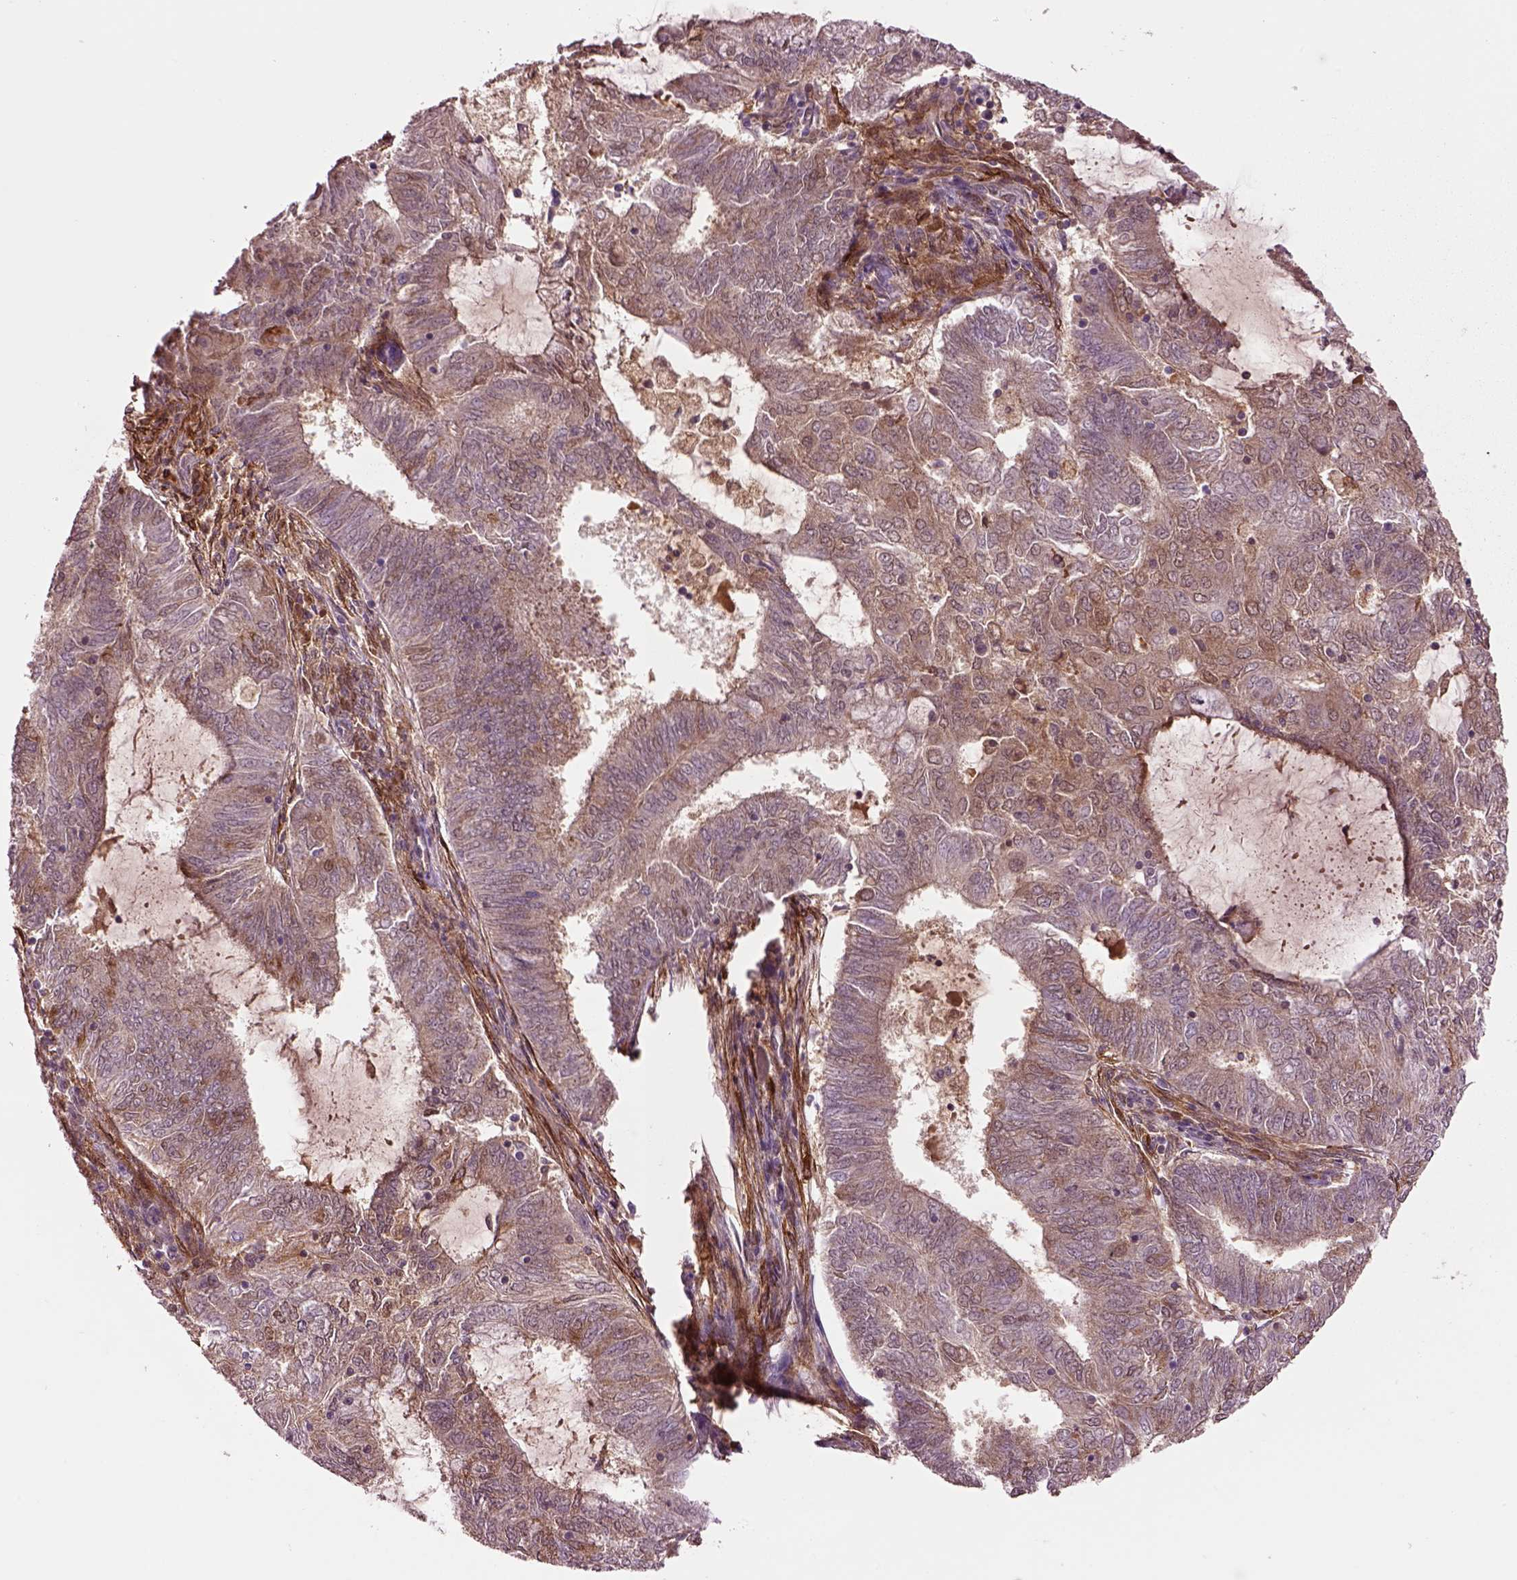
{"staining": {"intensity": "moderate", "quantity": "25%-75%", "location": "cytoplasmic/membranous"}, "tissue": "endometrial cancer", "cell_type": "Tumor cells", "image_type": "cancer", "snomed": [{"axis": "morphology", "description": "Adenocarcinoma, NOS"}, {"axis": "topography", "description": "Endometrium"}], "caption": "Adenocarcinoma (endometrial) stained with a protein marker reveals moderate staining in tumor cells.", "gene": "MDP1", "patient": {"sex": "female", "age": 62}}